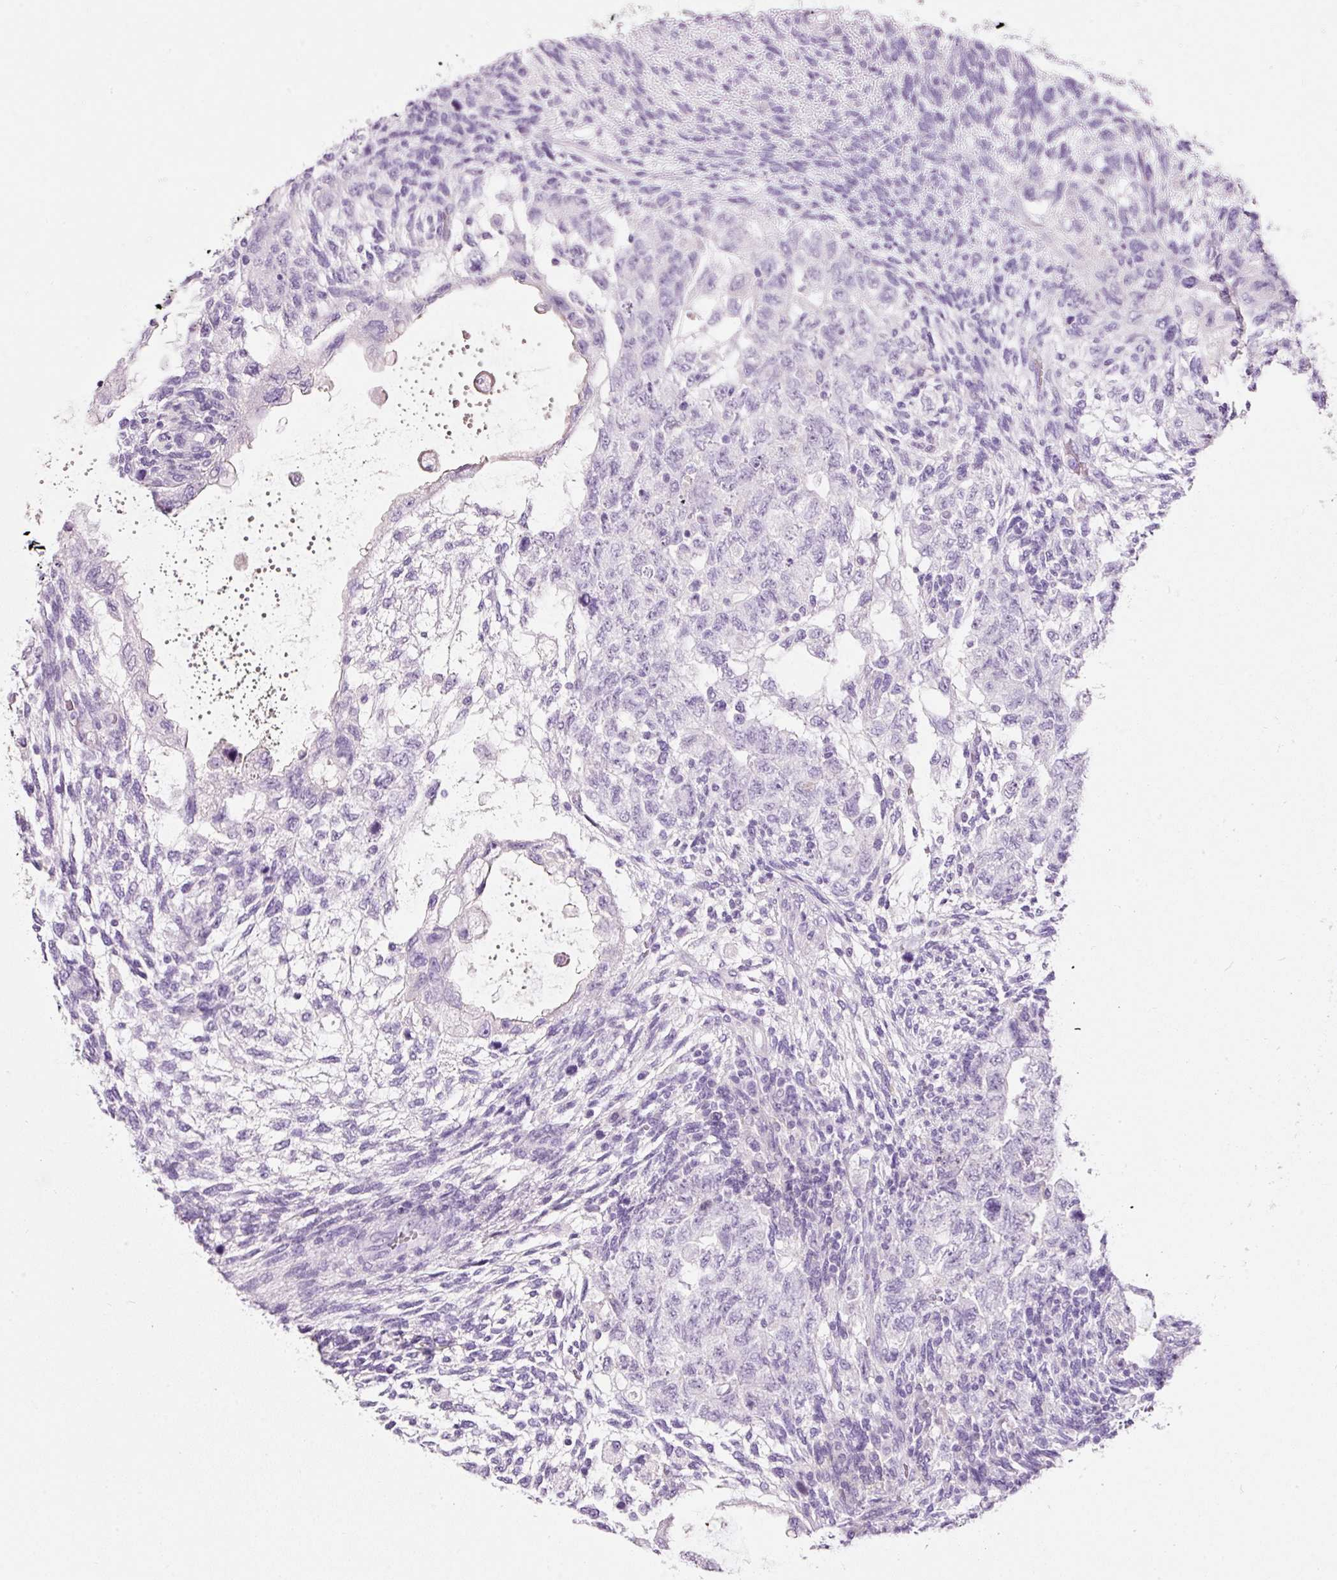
{"staining": {"intensity": "negative", "quantity": "none", "location": "none"}, "tissue": "testis cancer", "cell_type": "Tumor cells", "image_type": "cancer", "snomed": [{"axis": "morphology", "description": "Normal tissue, NOS"}, {"axis": "morphology", "description": "Carcinoma, Embryonal, NOS"}, {"axis": "topography", "description": "Testis"}], "caption": "This is an immunohistochemistry histopathology image of embryonal carcinoma (testis). There is no staining in tumor cells.", "gene": "DNM1", "patient": {"sex": "male", "age": 36}}